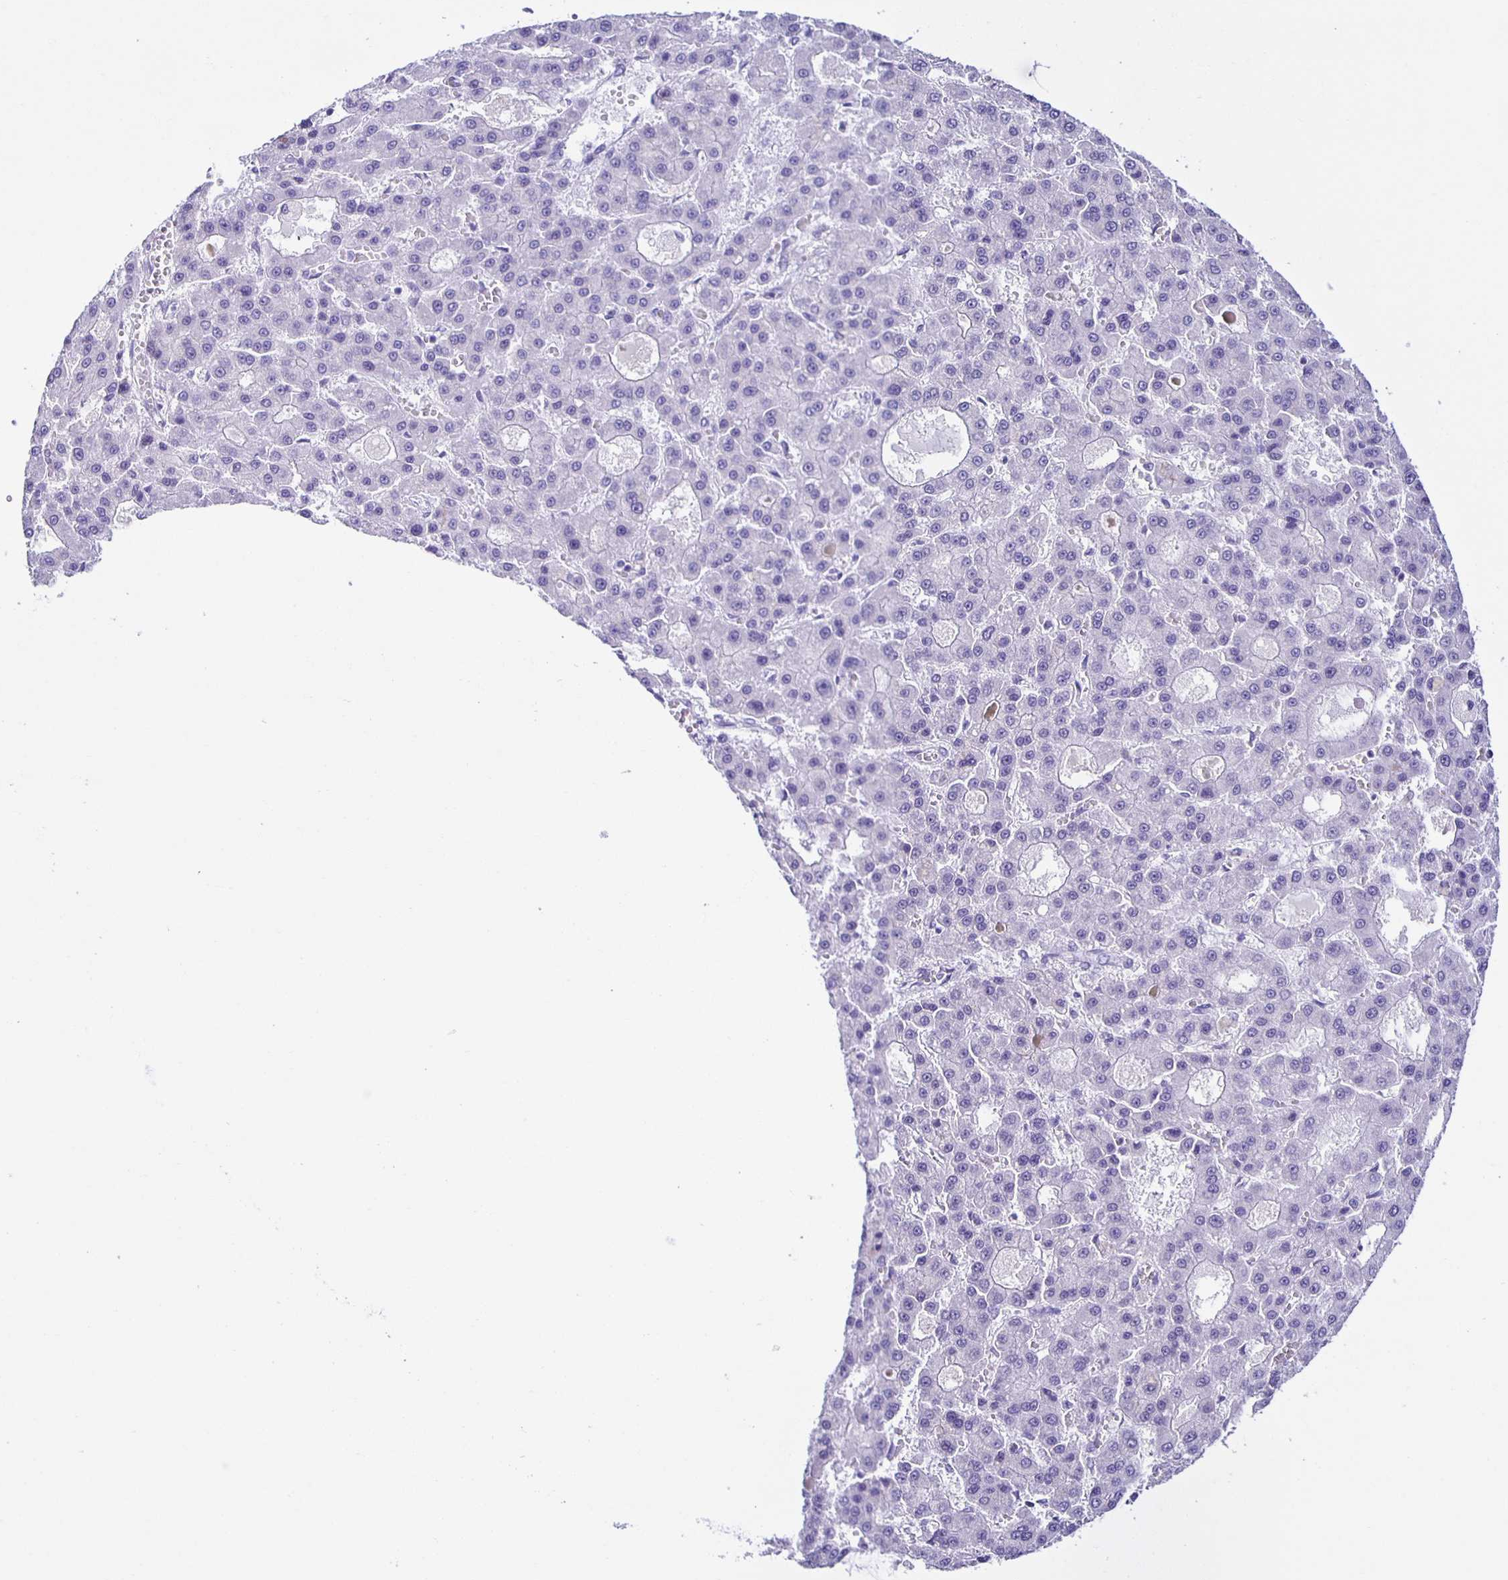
{"staining": {"intensity": "negative", "quantity": "none", "location": "none"}, "tissue": "liver cancer", "cell_type": "Tumor cells", "image_type": "cancer", "snomed": [{"axis": "morphology", "description": "Carcinoma, Hepatocellular, NOS"}, {"axis": "topography", "description": "Liver"}], "caption": "IHC micrograph of liver cancer (hepatocellular carcinoma) stained for a protein (brown), which demonstrates no positivity in tumor cells.", "gene": "AQP6", "patient": {"sex": "male", "age": 70}}